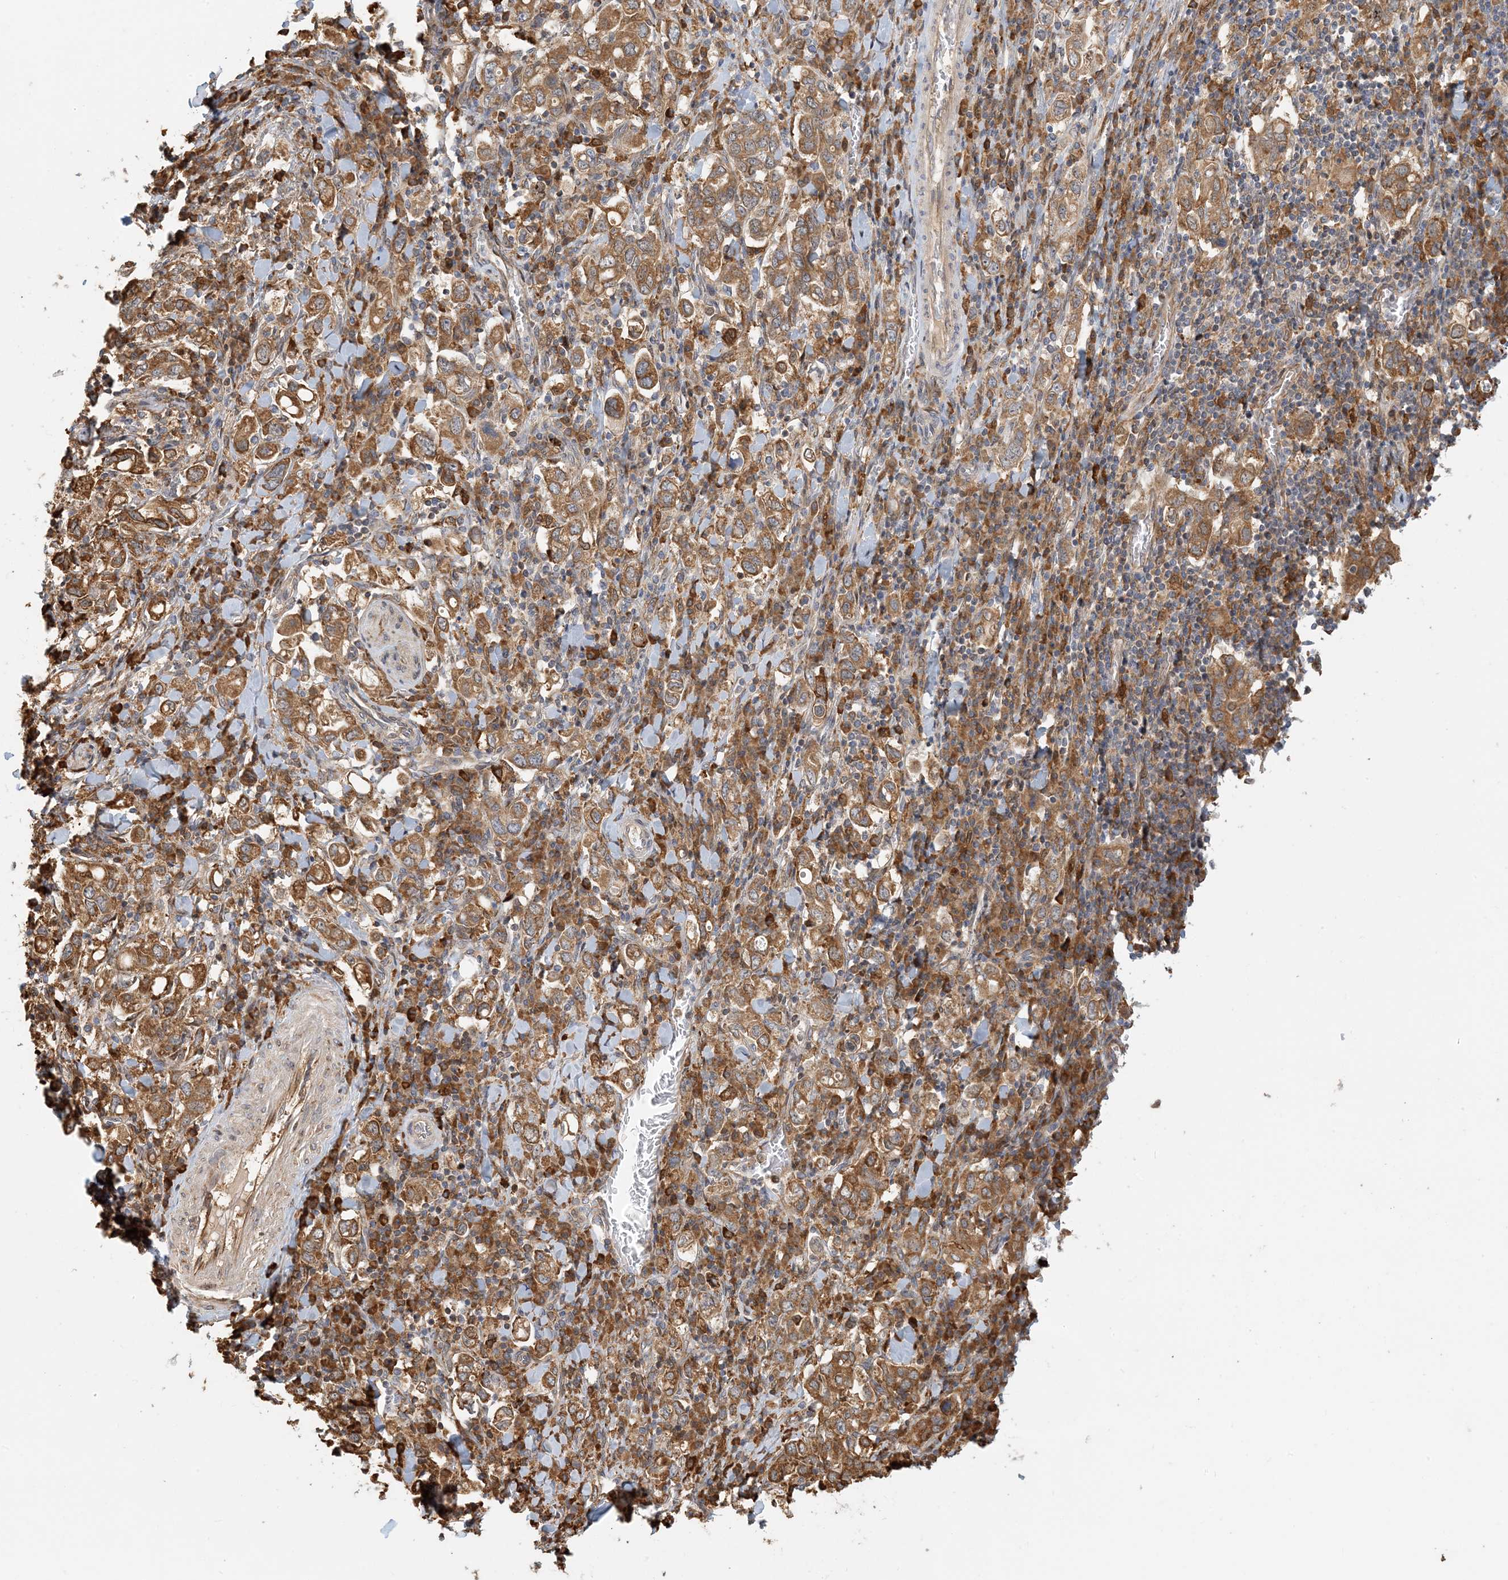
{"staining": {"intensity": "moderate", "quantity": ">75%", "location": "cytoplasmic/membranous"}, "tissue": "stomach cancer", "cell_type": "Tumor cells", "image_type": "cancer", "snomed": [{"axis": "morphology", "description": "Adenocarcinoma, NOS"}, {"axis": "topography", "description": "Stomach, upper"}], "caption": "High-power microscopy captured an immunohistochemistry (IHC) histopathology image of stomach cancer (adenocarcinoma), revealing moderate cytoplasmic/membranous expression in approximately >75% of tumor cells.", "gene": "HNMT", "patient": {"sex": "male", "age": 62}}